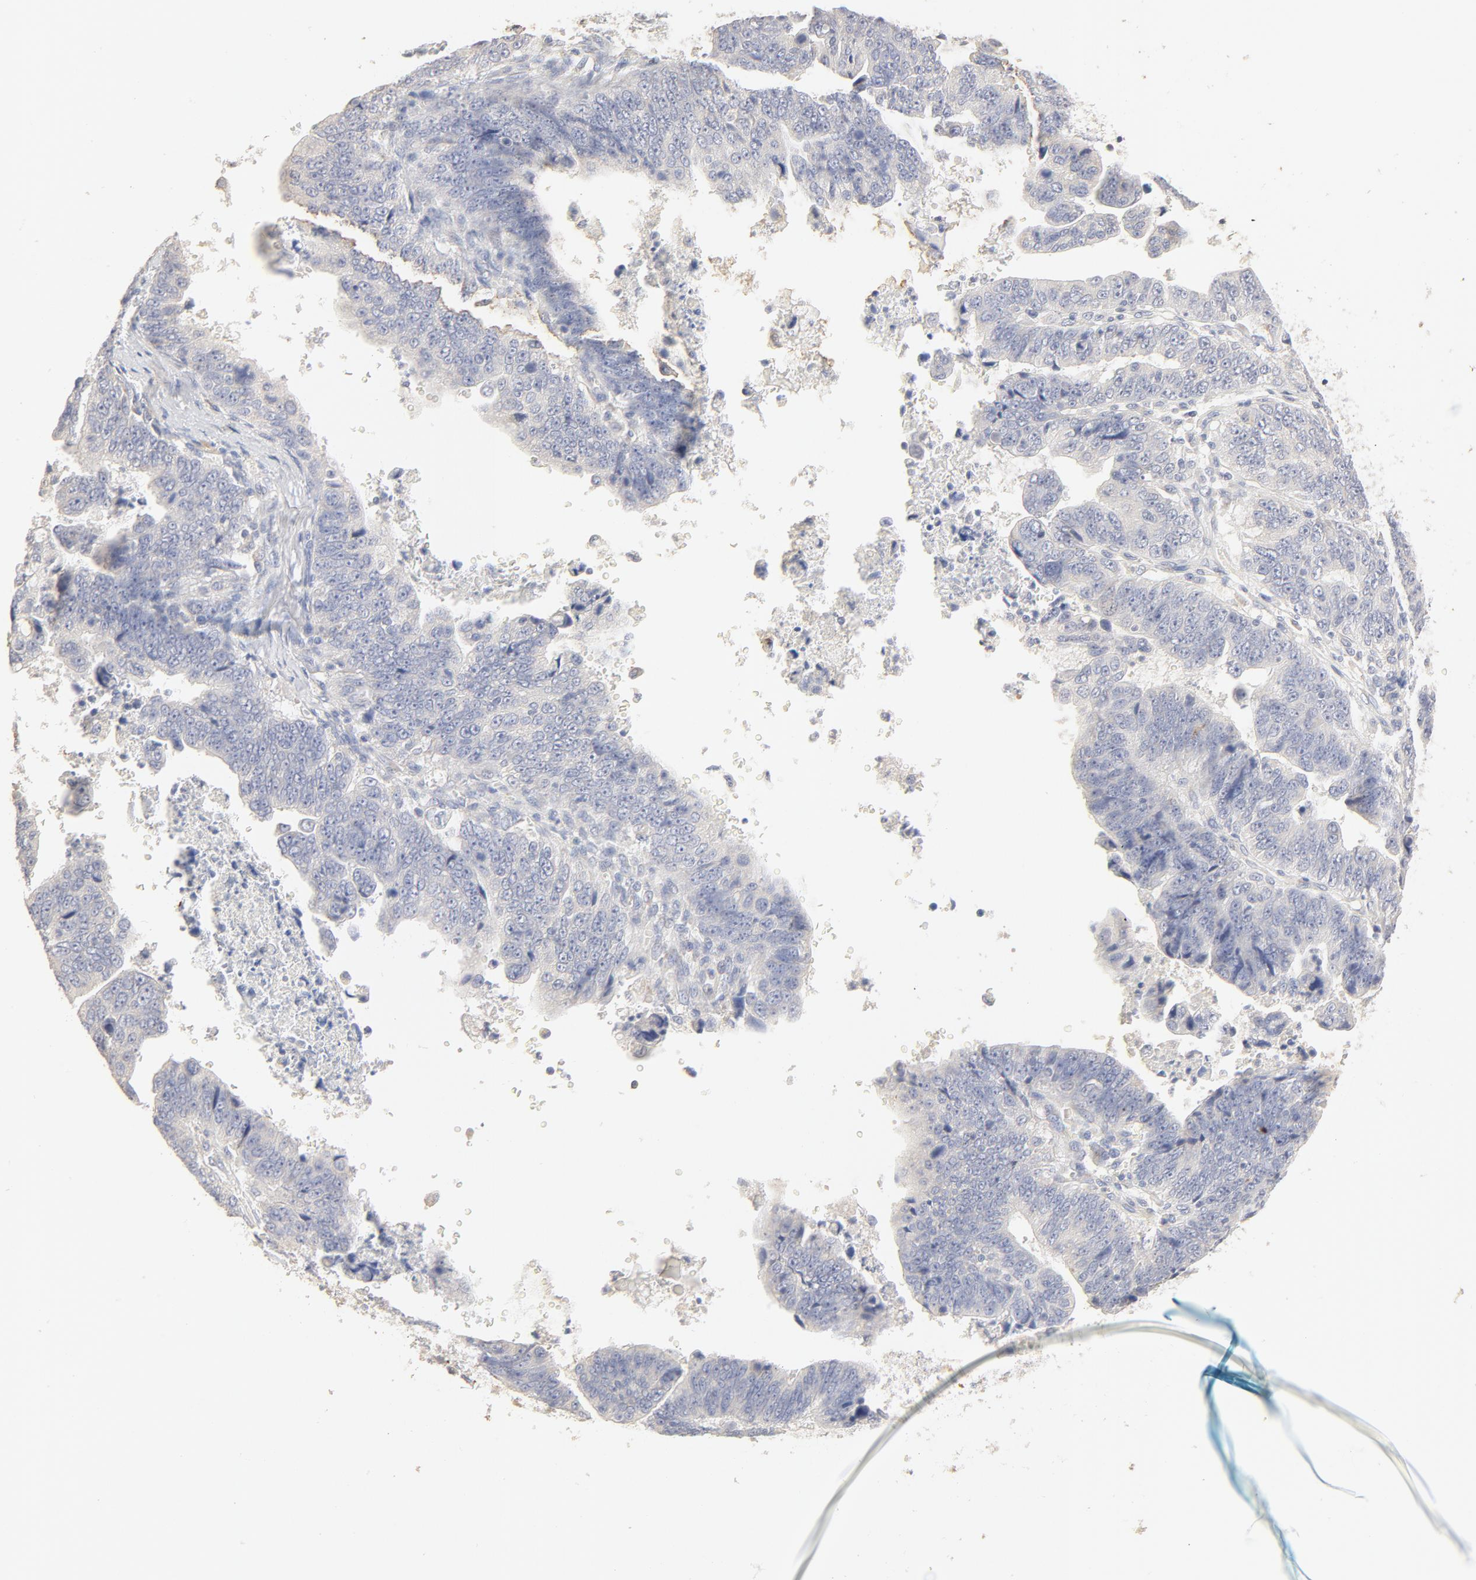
{"staining": {"intensity": "negative", "quantity": "none", "location": "none"}, "tissue": "stomach cancer", "cell_type": "Tumor cells", "image_type": "cancer", "snomed": [{"axis": "morphology", "description": "Adenocarcinoma, NOS"}, {"axis": "topography", "description": "Stomach, upper"}], "caption": "Stomach cancer (adenocarcinoma) stained for a protein using immunohistochemistry reveals no positivity tumor cells.", "gene": "FCGBP", "patient": {"sex": "female", "age": 50}}